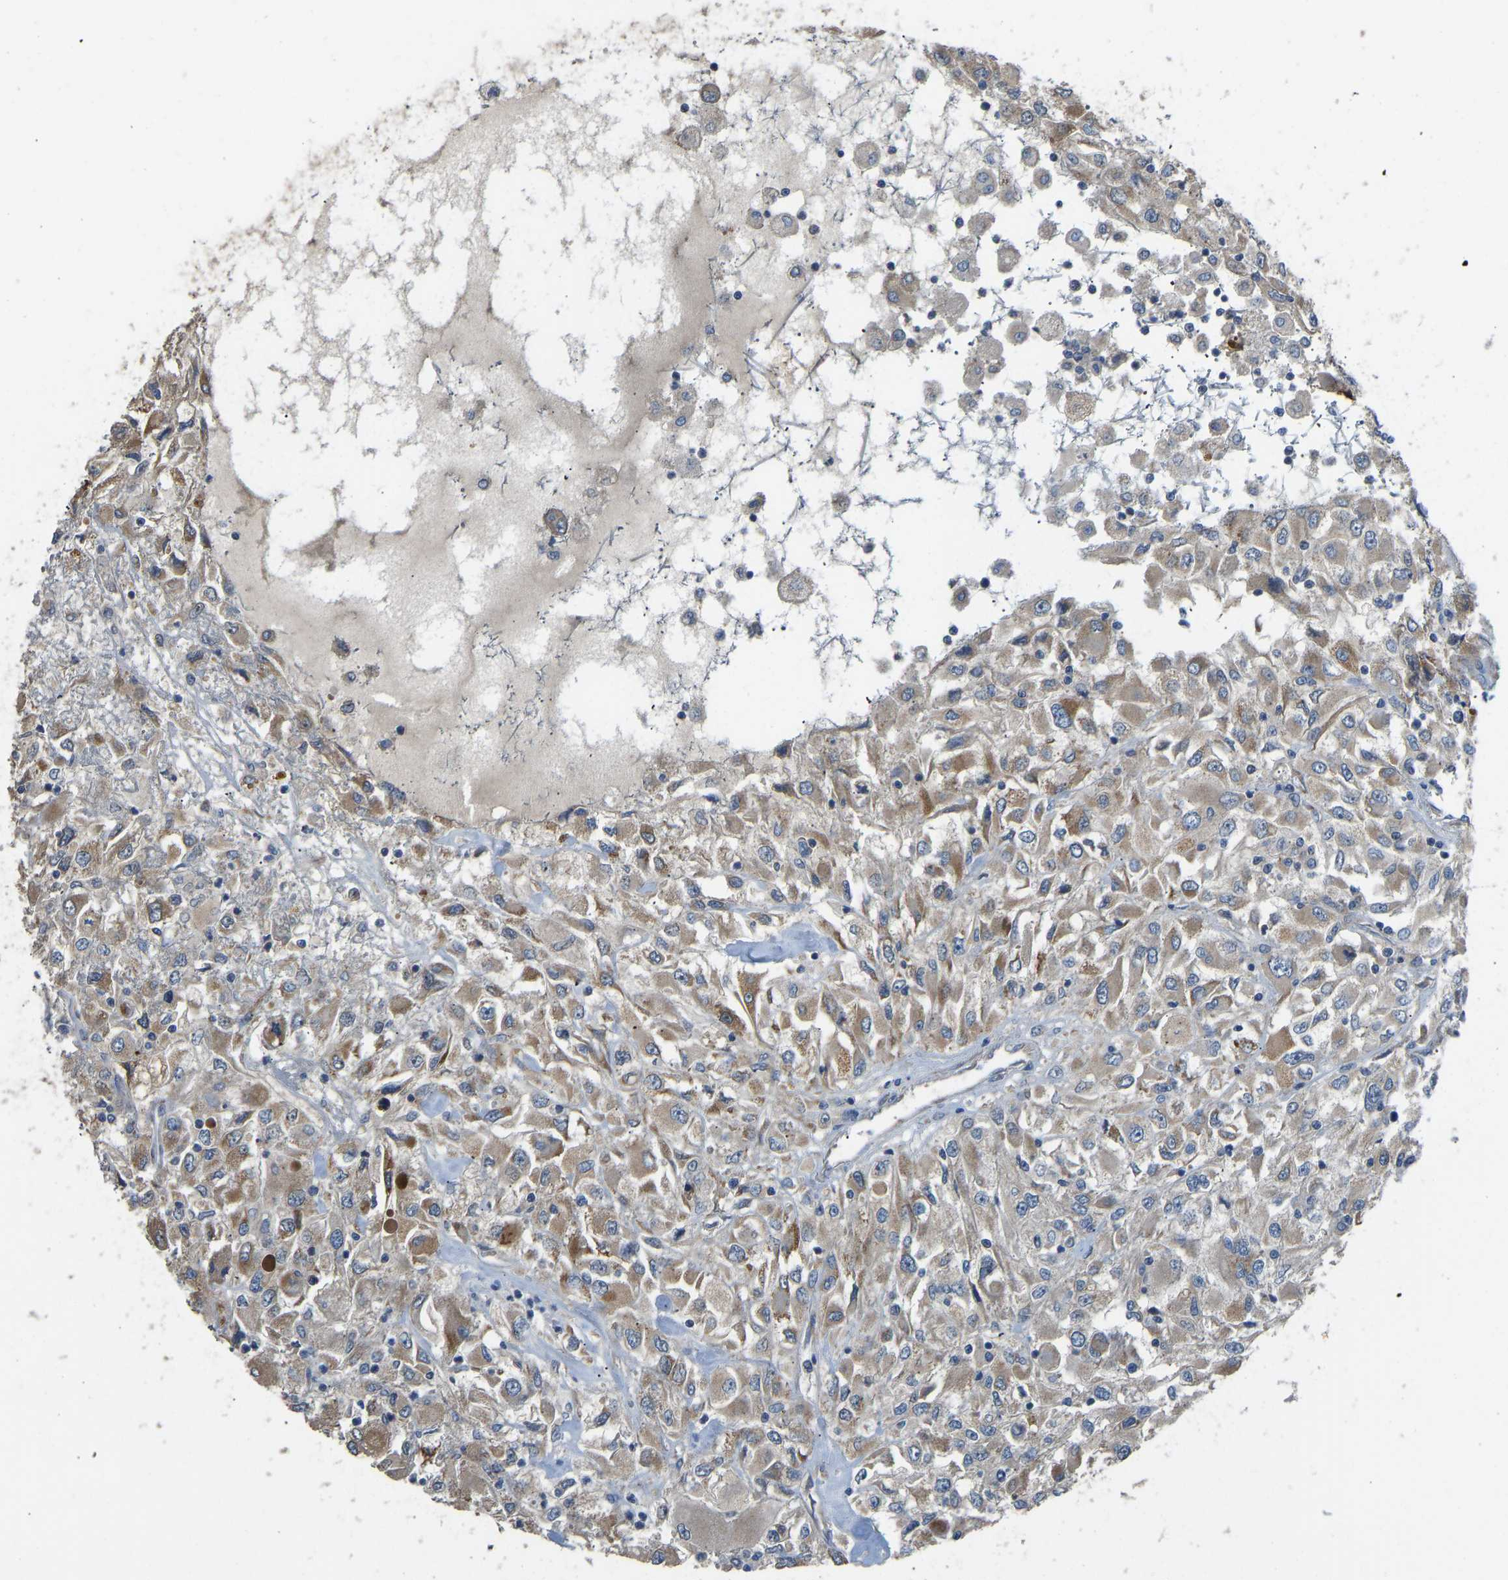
{"staining": {"intensity": "weak", "quantity": ">75%", "location": "cytoplasmic/membranous"}, "tissue": "renal cancer", "cell_type": "Tumor cells", "image_type": "cancer", "snomed": [{"axis": "morphology", "description": "Adenocarcinoma, NOS"}, {"axis": "topography", "description": "Kidney"}], "caption": "An immunohistochemistry (IHC) photomicrograph of neoplastic tissue is shown. Protein staining in brown shows weak cytoplasmic/membranous positivity in renal adenocarcinoma within tumor cells.", "gene": "RBP1", "patient": {"sex": "female", "age": 52}}